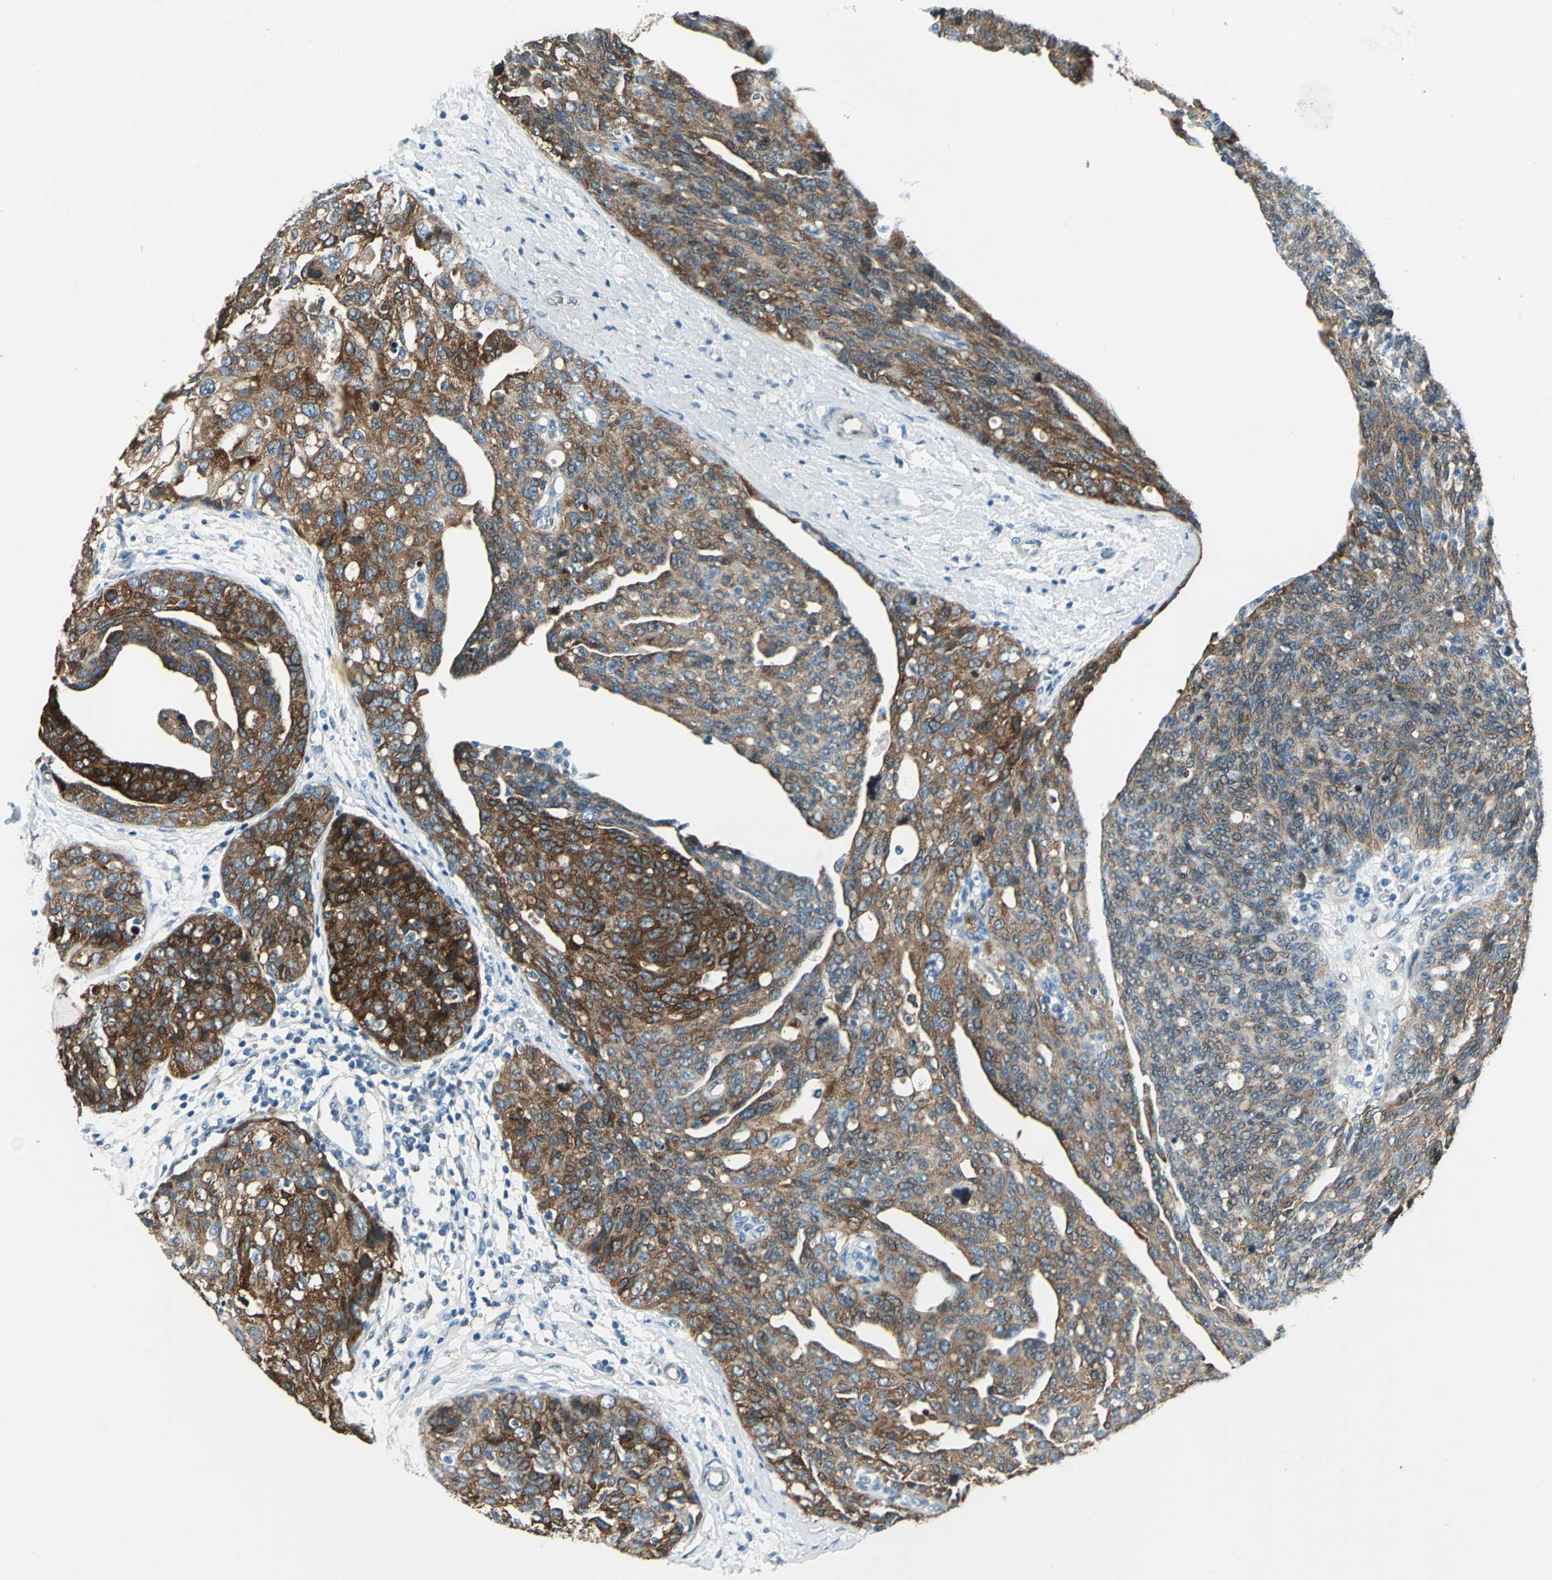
{"staining": {"intensity": "strong", "quantity": ">75%", "location": "cytoplasmic/membranous"}, "tissue": "ovarian cancer", "cell_type": "Tumor cells", "image_type": "cancer", "snomed": [{"axis": "morphology", "description": "Carcinoma, endometroid"}, {"axis": "topography", "description": "Ovary"}], "caption": "DAB (3,3'-diaminobenzidine) immunohistochemical staining of human ovarian cancer (endometroid carcinoma) displays strong cytoplasmic/membranous protein positivity in approximately >75% of tumor cells.", "gene": "HSPB1", "patient": {"sex": "female", "age": 60}}